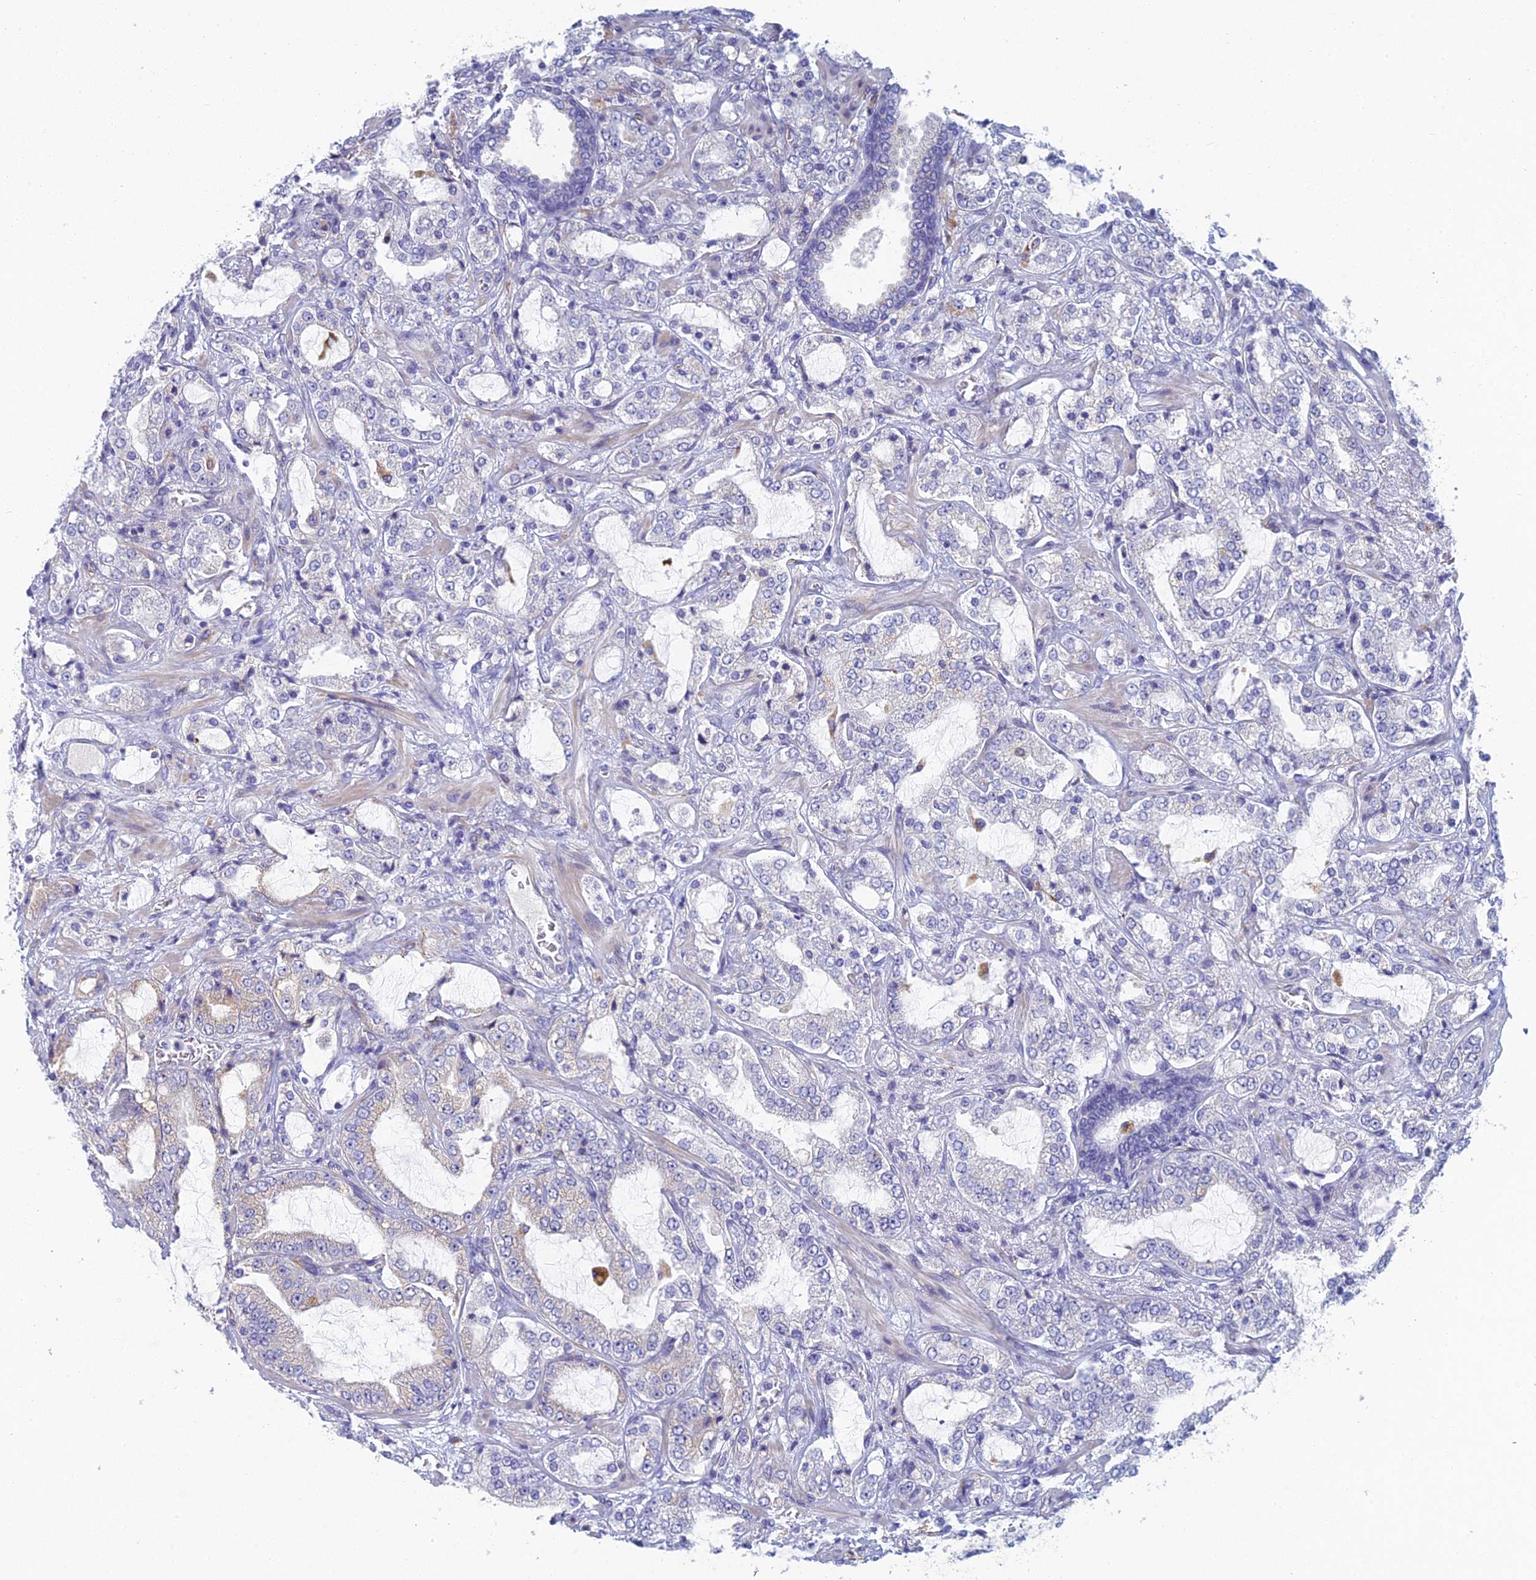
{"staining": {"intensity": "negative", "quantity": "none", "location": "none"}, "tissue": "prostate cancer", "cell_type": "Tumor cells", "image_type": "cancer", "snomed": [{"axis": "morphology", "description": "Adenocarcinoma, High grade"}, {"axis": "topography", "description": "Prostate"}], "caption": "The photomicrograph exhibits no significant positivity in tumor cells of prostate cancer.", "gene": "FERD3L", "patient": {"sex": "male", "age": 64}}